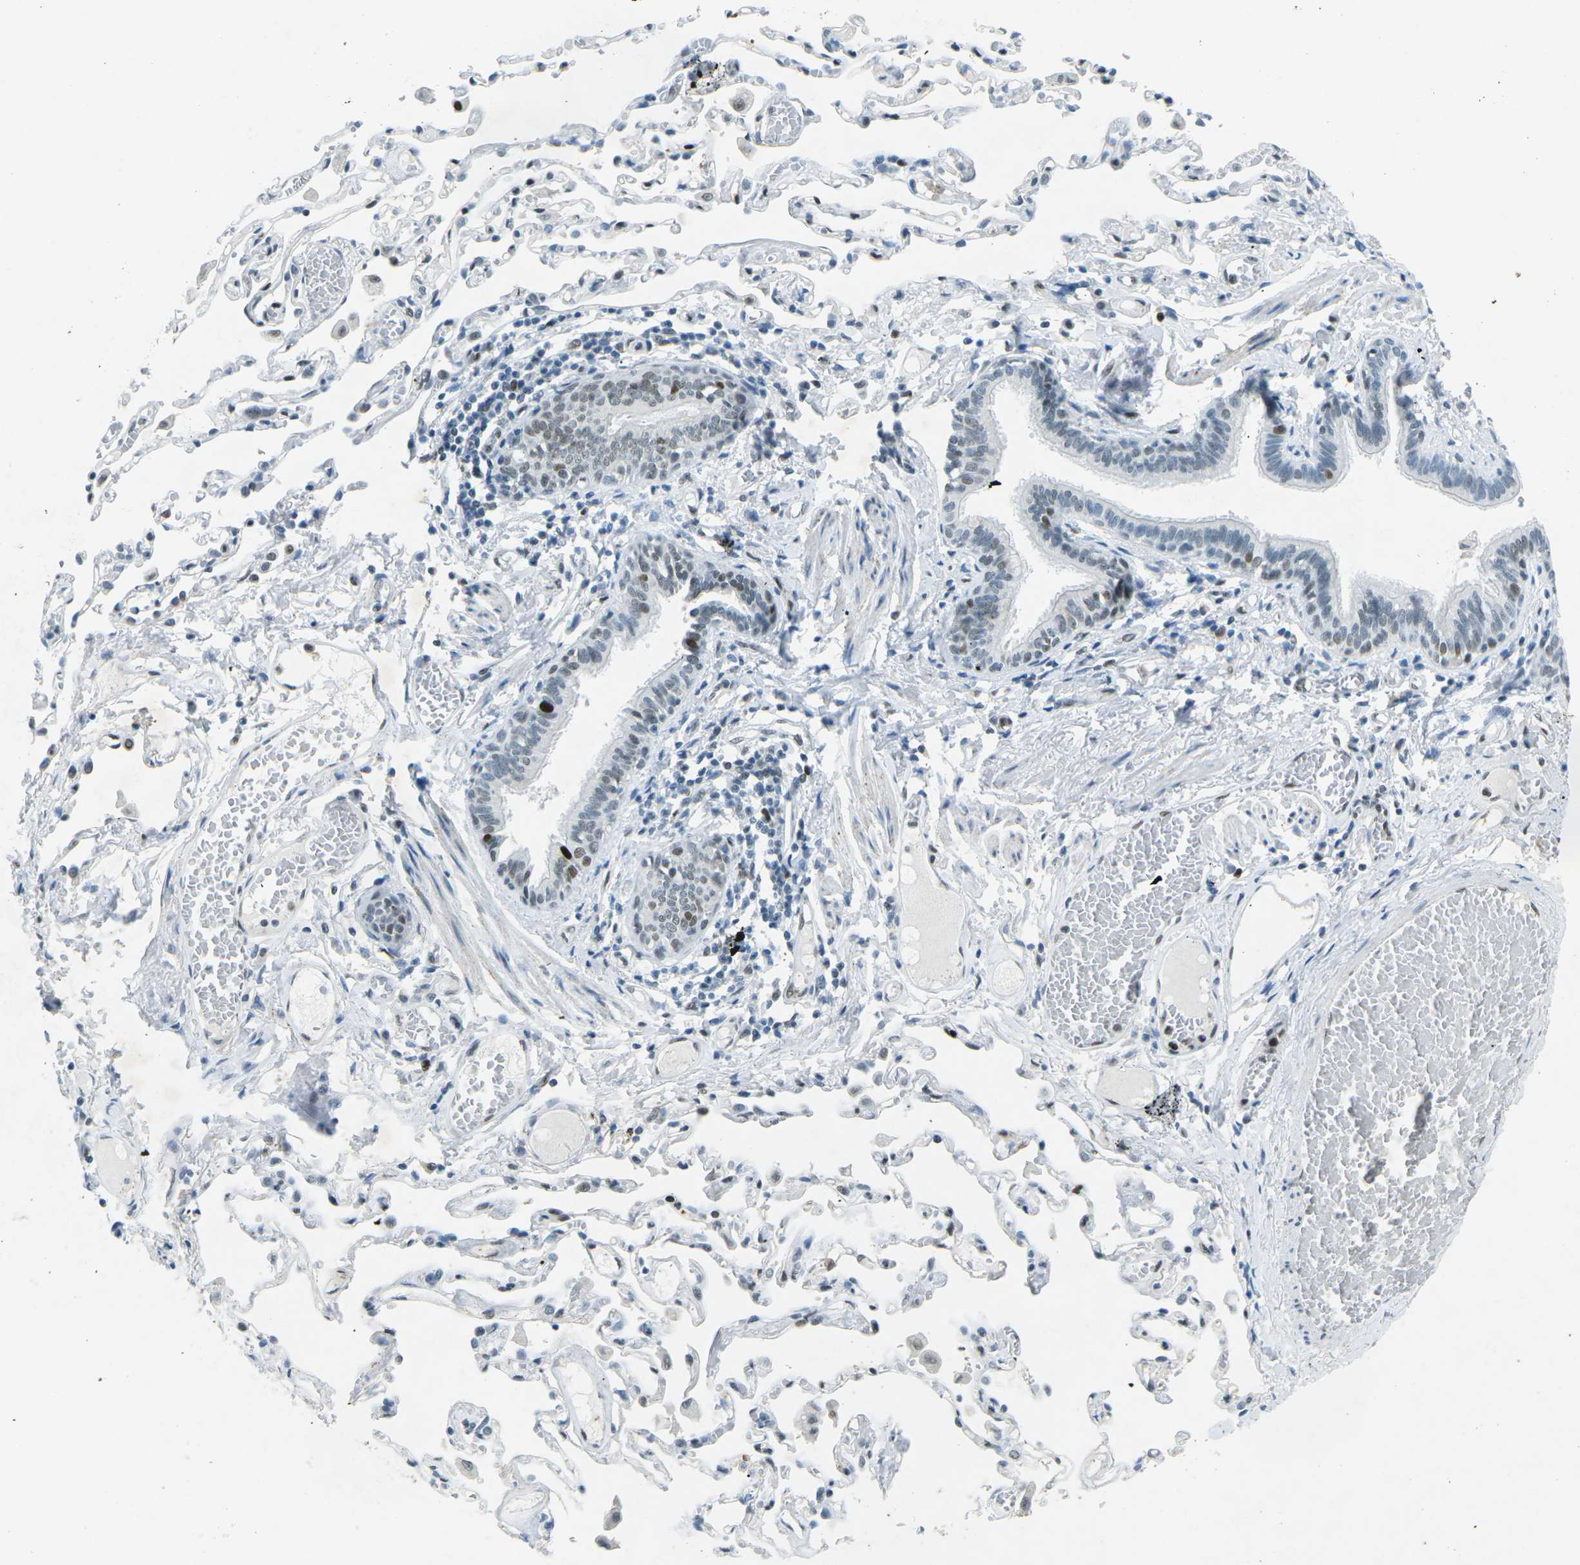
{"staining": {"intensity": "strong", "quantity": ">75%", "location": "nuclear"}, "tissue": "bronchus", "cell_type": "Respiratory epithelial cells", "image_type": "normal", "snomed": [{"axis": "morphology", "description": "Normal tissue, NOS"}, {"axis": "morphology", "description": "Inflammation, NOS"}, {"axis": "topography", "description": "Cartilage tissue"}, {"axis": "topography", "description": "Lung"}], "caption": "Bronchus stained with a brown dye exhibits strong nuclear positive expression in about >75% of respiratory epithelial cells.", "gene": "RB1", "patient": {"sex": "male", "age": 71}}